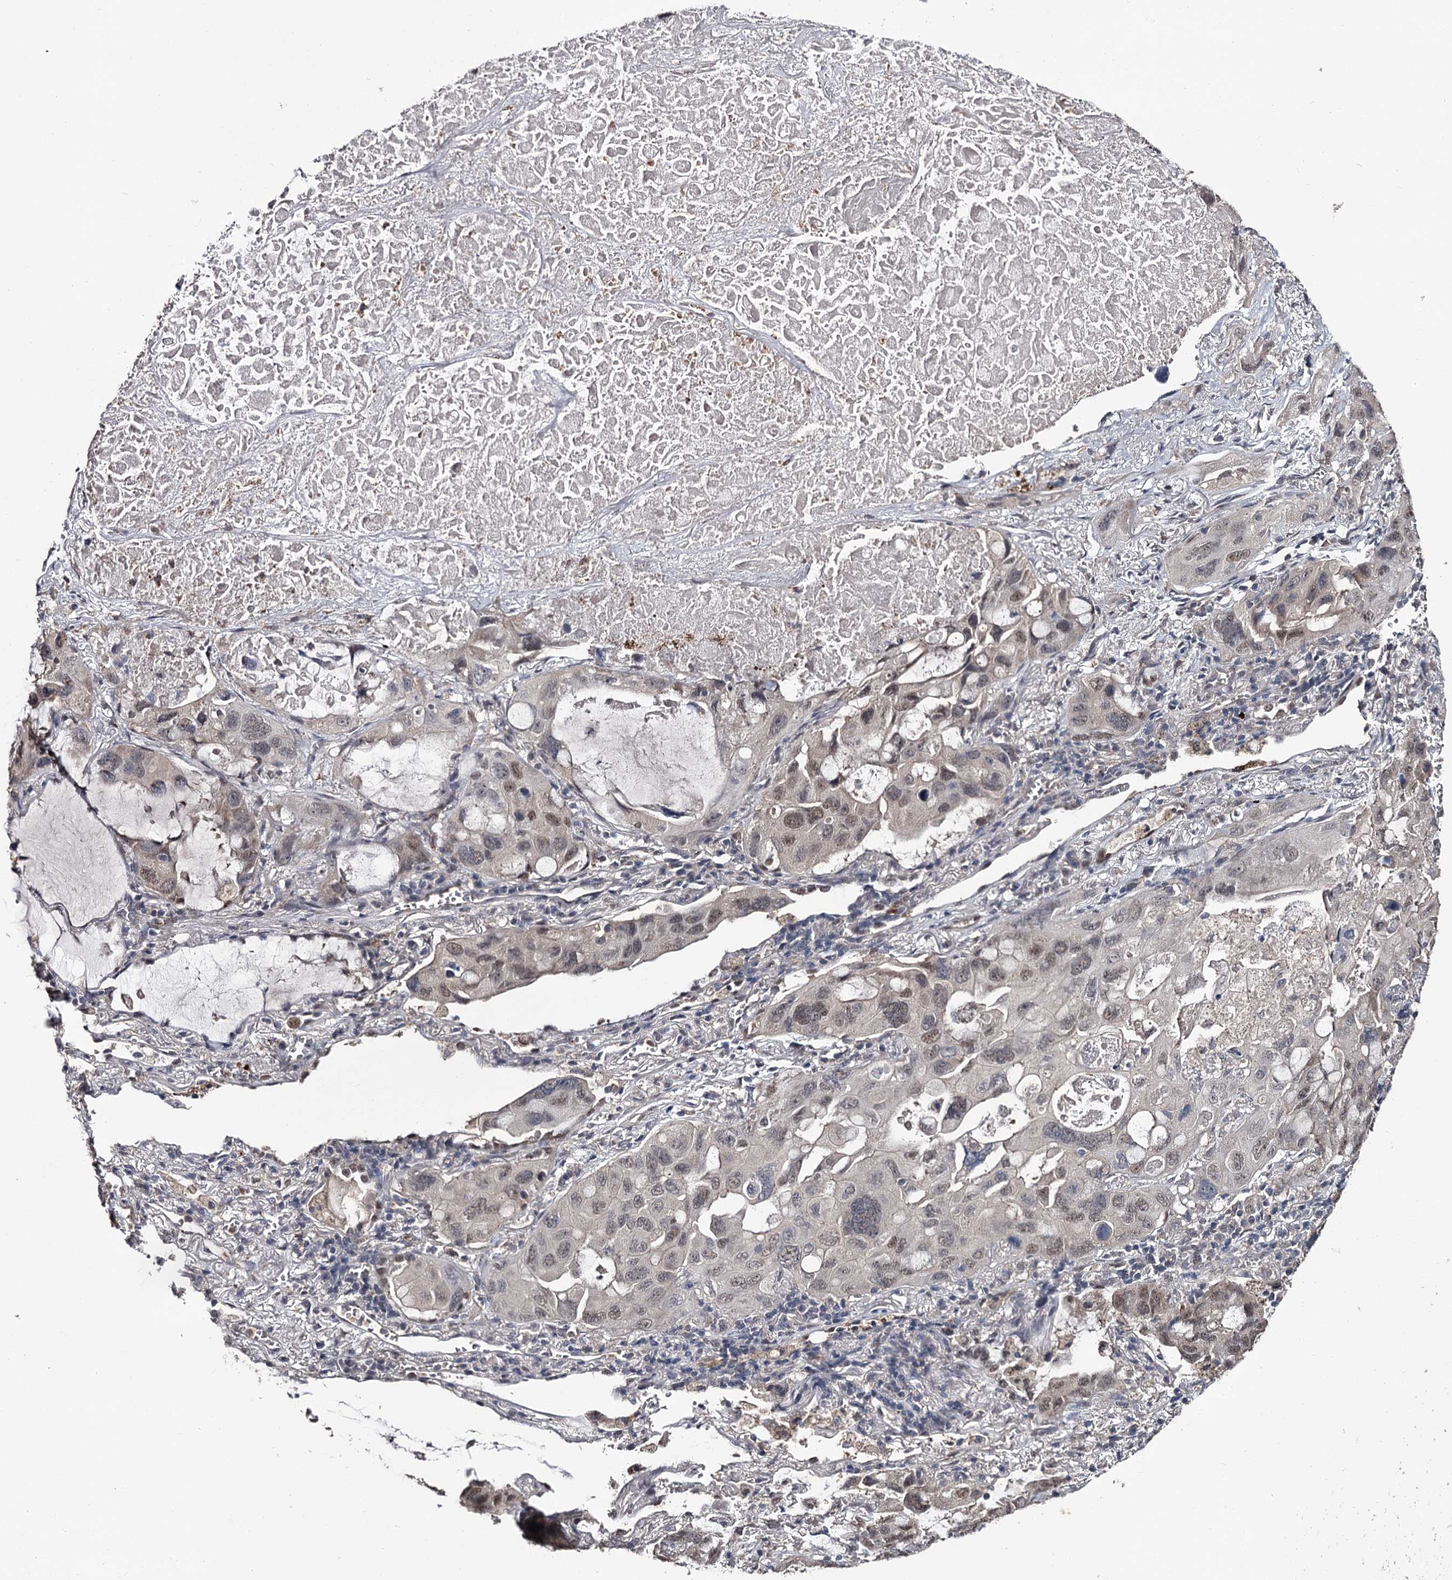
{"staining": {"intensity": "weak", "quantity": "25%-75%", "location": "nuclear"}, "tissue": "lung cancer", "cell_type": "Tumor cells", "image_type": "cancer", "snomed": [{"axis": "morphology", "description": "Squamous cell carcinoma, NOS"}, {"axis": "topography", "description": "Lung"}], "caption": "The micrograph exhibits a brown stain indicating the presence of a protein in the nuclear of tumor cells in lung squamous cell carcinoma.", "gene": "PRPF40B", "patient": {"sex": "female", "age": 73}}